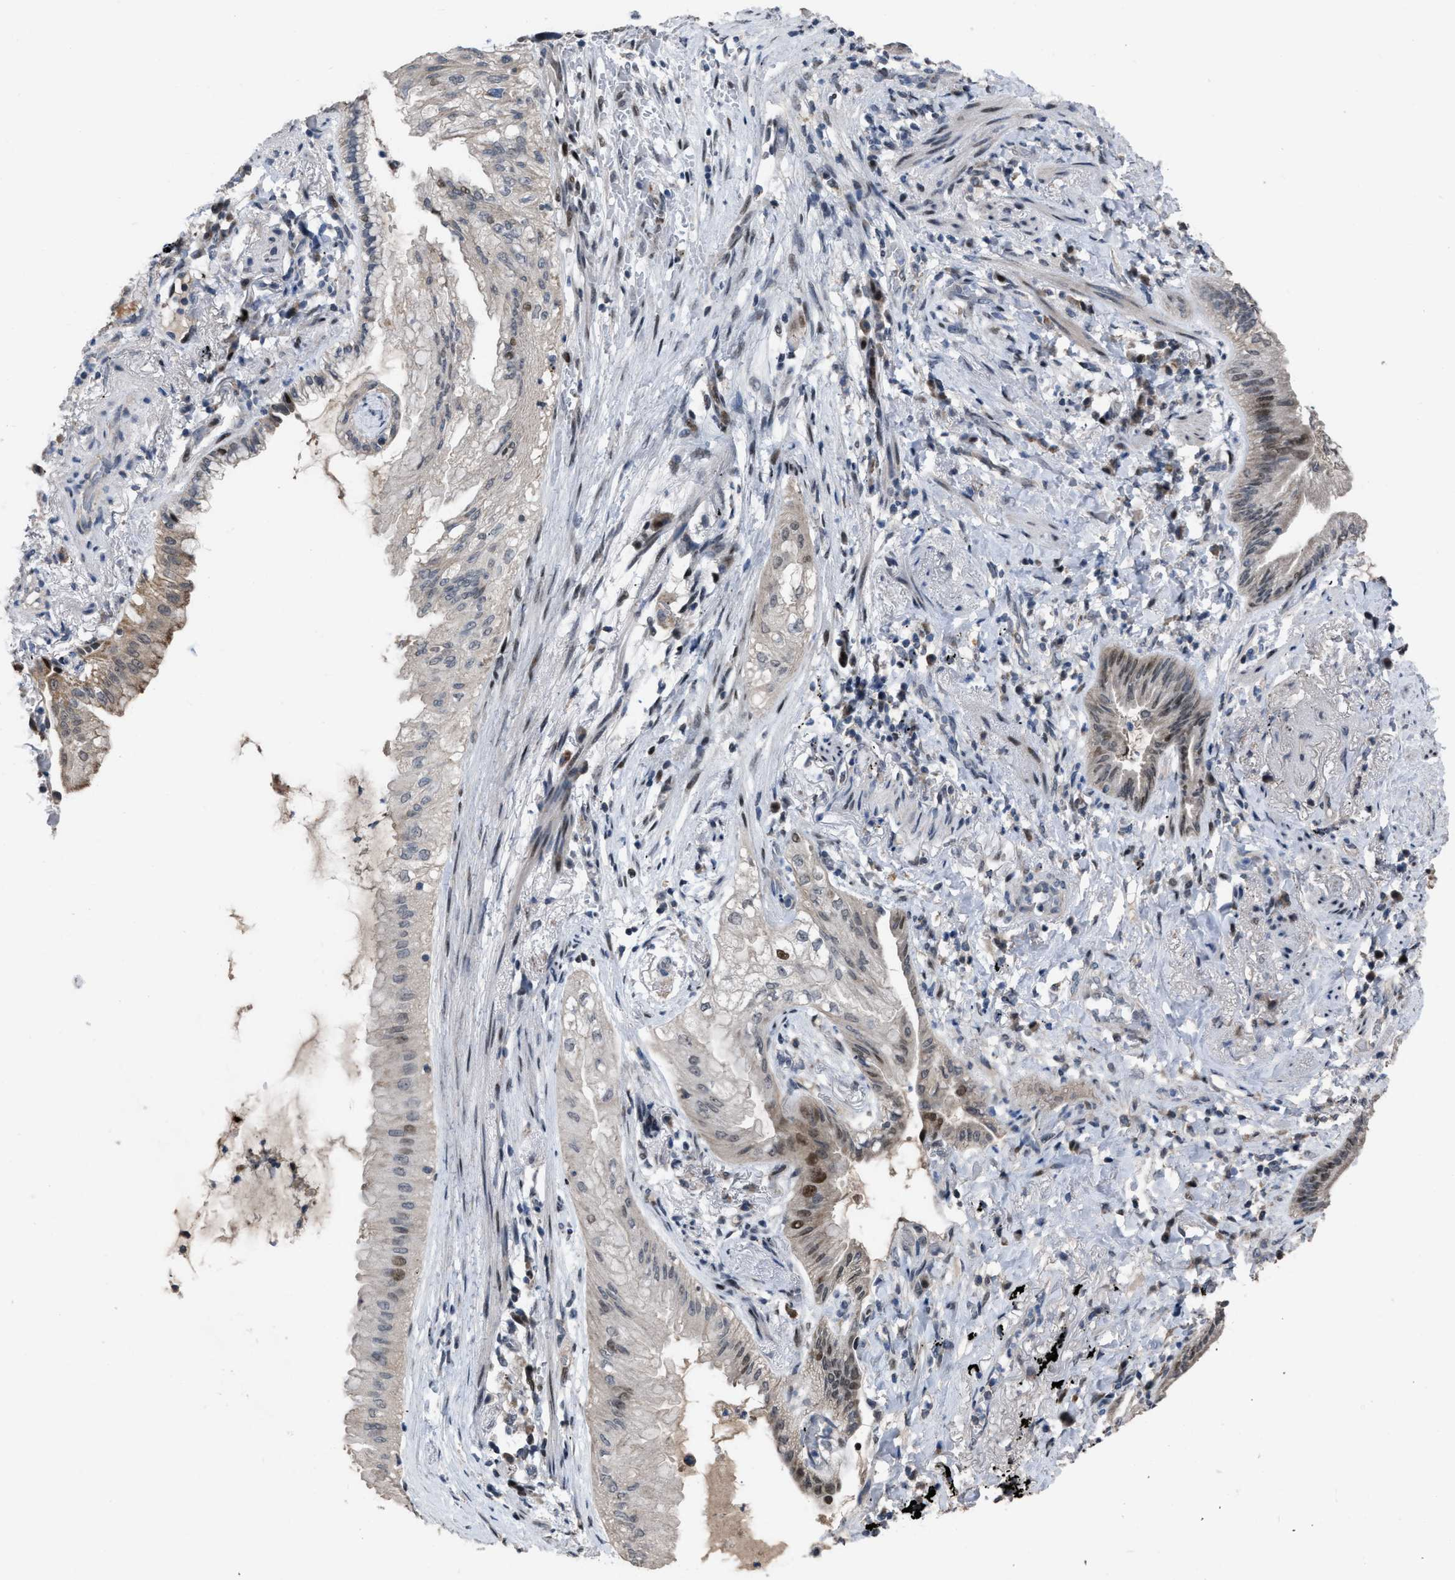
{"staining": {"intensity": "moderate", "quantity": "<25%", "location": "nuclear"}, "tissue": "lung cancer", "cell_type": "Tumor cells", "image_type": "cancer", "snomed": [{"axis": "morphology", "description": "Normal tissue, NOS"}, {"axis": "morphology", "description": "Adenocarcinoma, NOS"}, {"axis": "topography", "description": "Bronchus"}, {"axis": "topography", "description": "Lung"}], "caption": "A brown stain highlights moderate nuclear staining of a protein in human lung cancer tumor cells.", "gene": "SETDB1", "patient": {"sex": "female", "age": 70}}